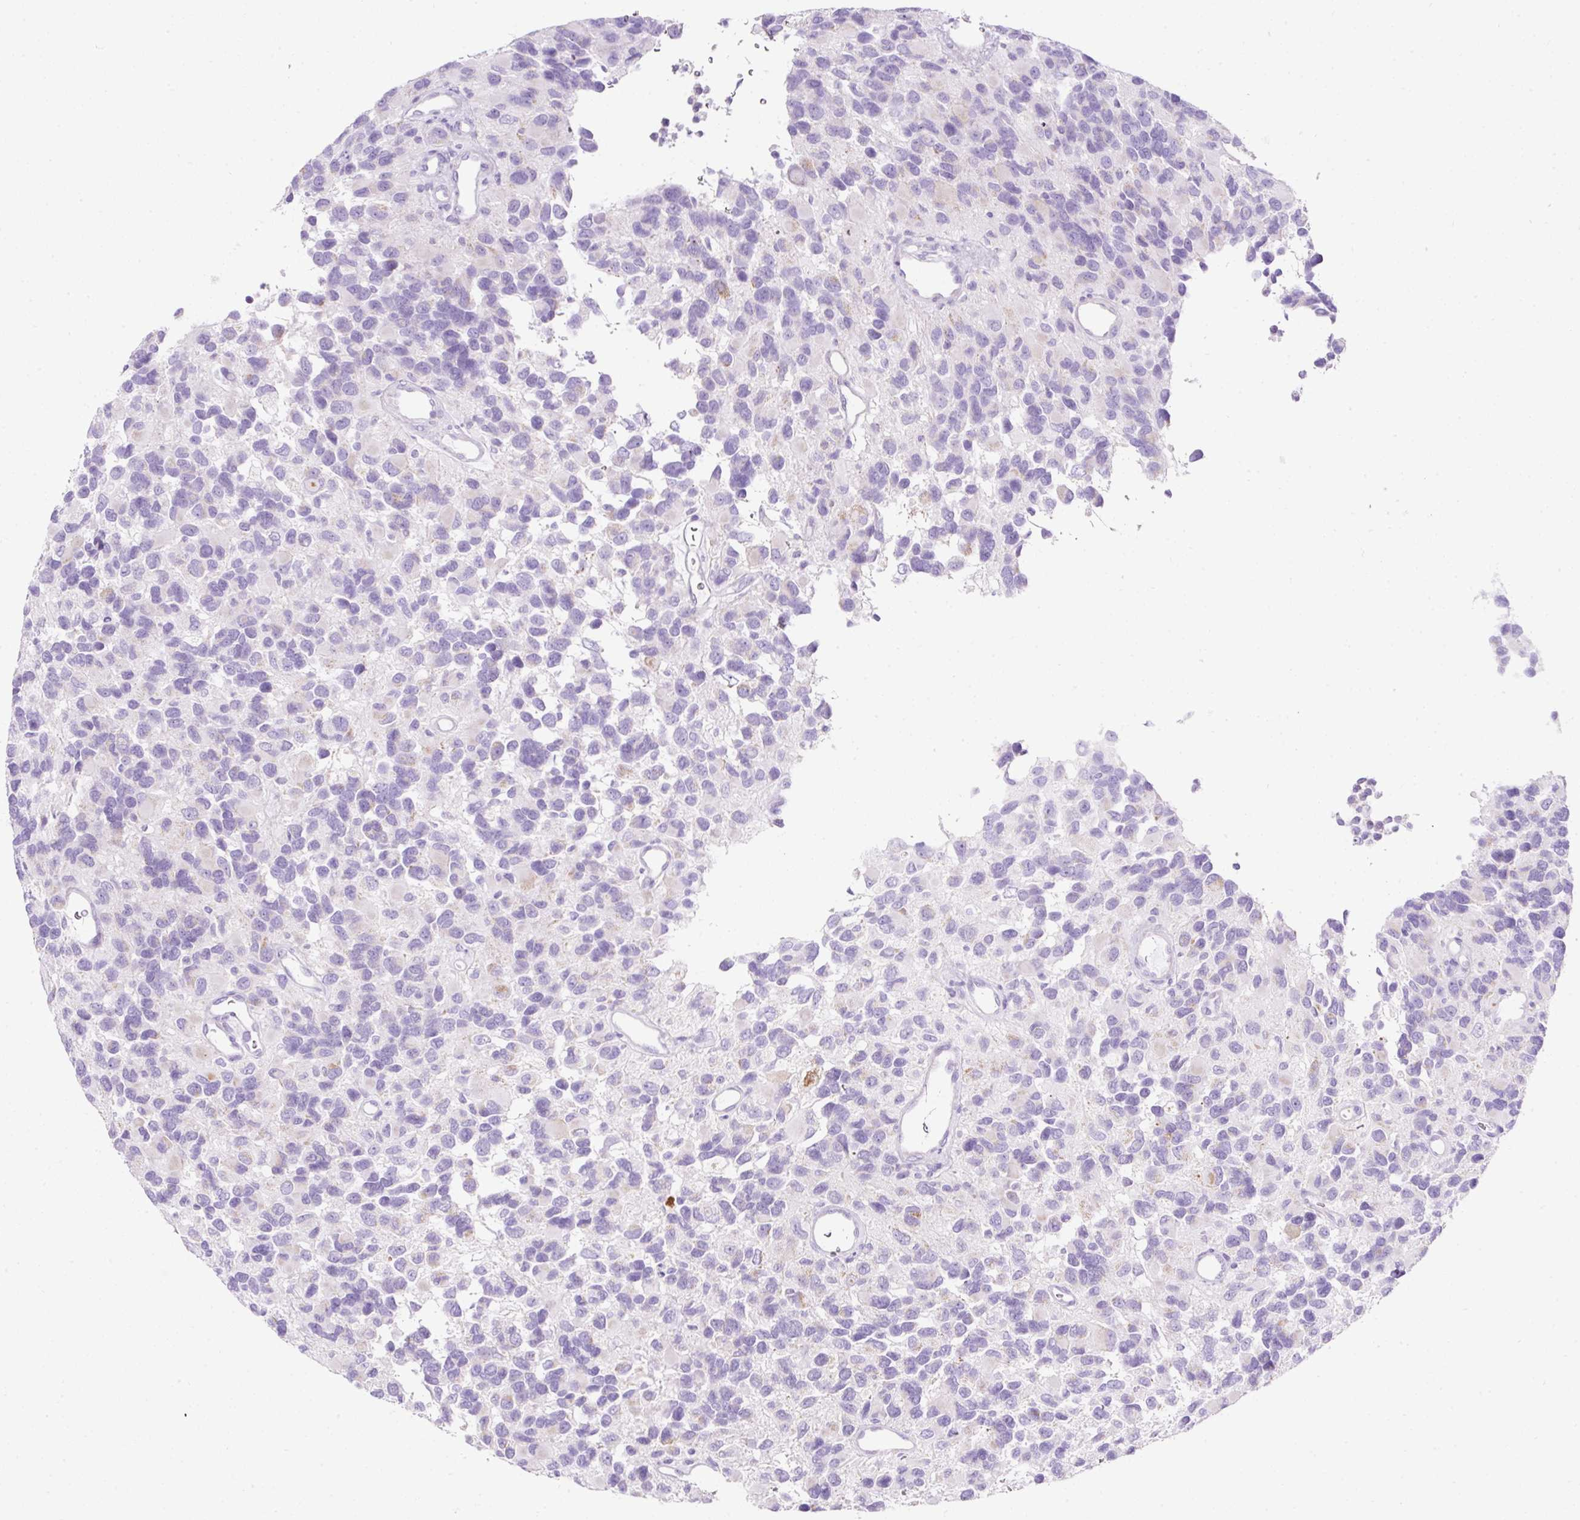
{"staining": {"intensity": "negative", "quantity": "none", "location": "none"}, "tissue": "glioma", "cell_type": "Tumor cells", "image_type": "cancer", "snomed": [{"axis": "morphology", "description": "Glioma, malignant, High grade"}, {"axis": "topography", "description": "Brain"}], "caption": "The micrograph shows no staining of tumor cells in glioma. (DAB immunohistochemistry (IHC) with hematoxylin counter stain).", "gene": "PLPP2", "patient": {"sex": "male", "age": 77}}